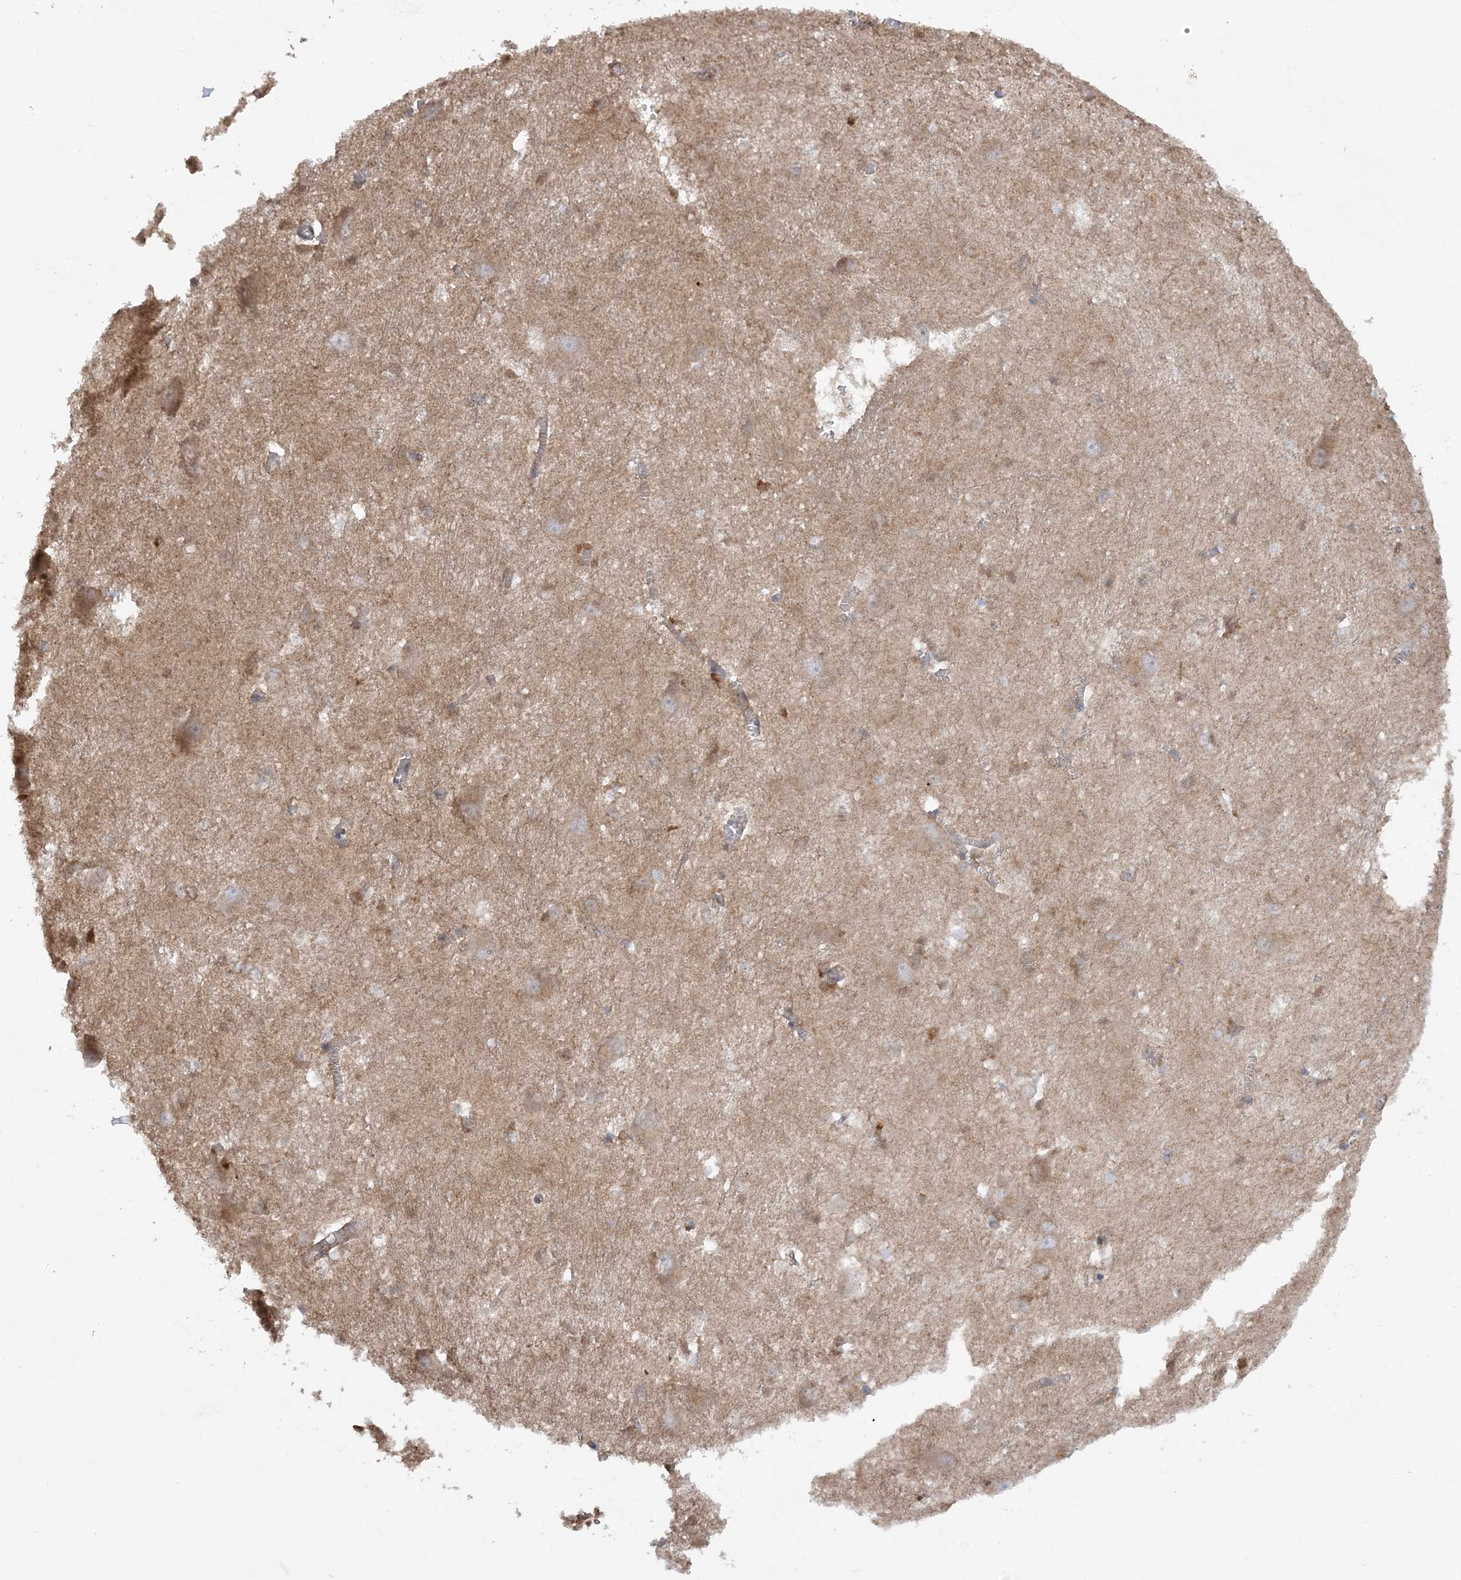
{"staining": {"intensity": "moderate", "quantity": "<25%", "location": "cytoplasmic/membranous"}, "tissue": "caudate", "cell_type": "Glial cells", "image_type": "normal", "snomed": [{"axis": "morphology", "description": "Normal tissue, NOS"}, {"axis": "topography", "description": "Lateral ventricle wall"}], "caption": "IHC of benign caudate demonstrates low levels of moderate cytoplasmic/membranous staining in about <25% of glial cells.", "gene": "SCLT1", "patient": {"sex": "male", "age": 37}}